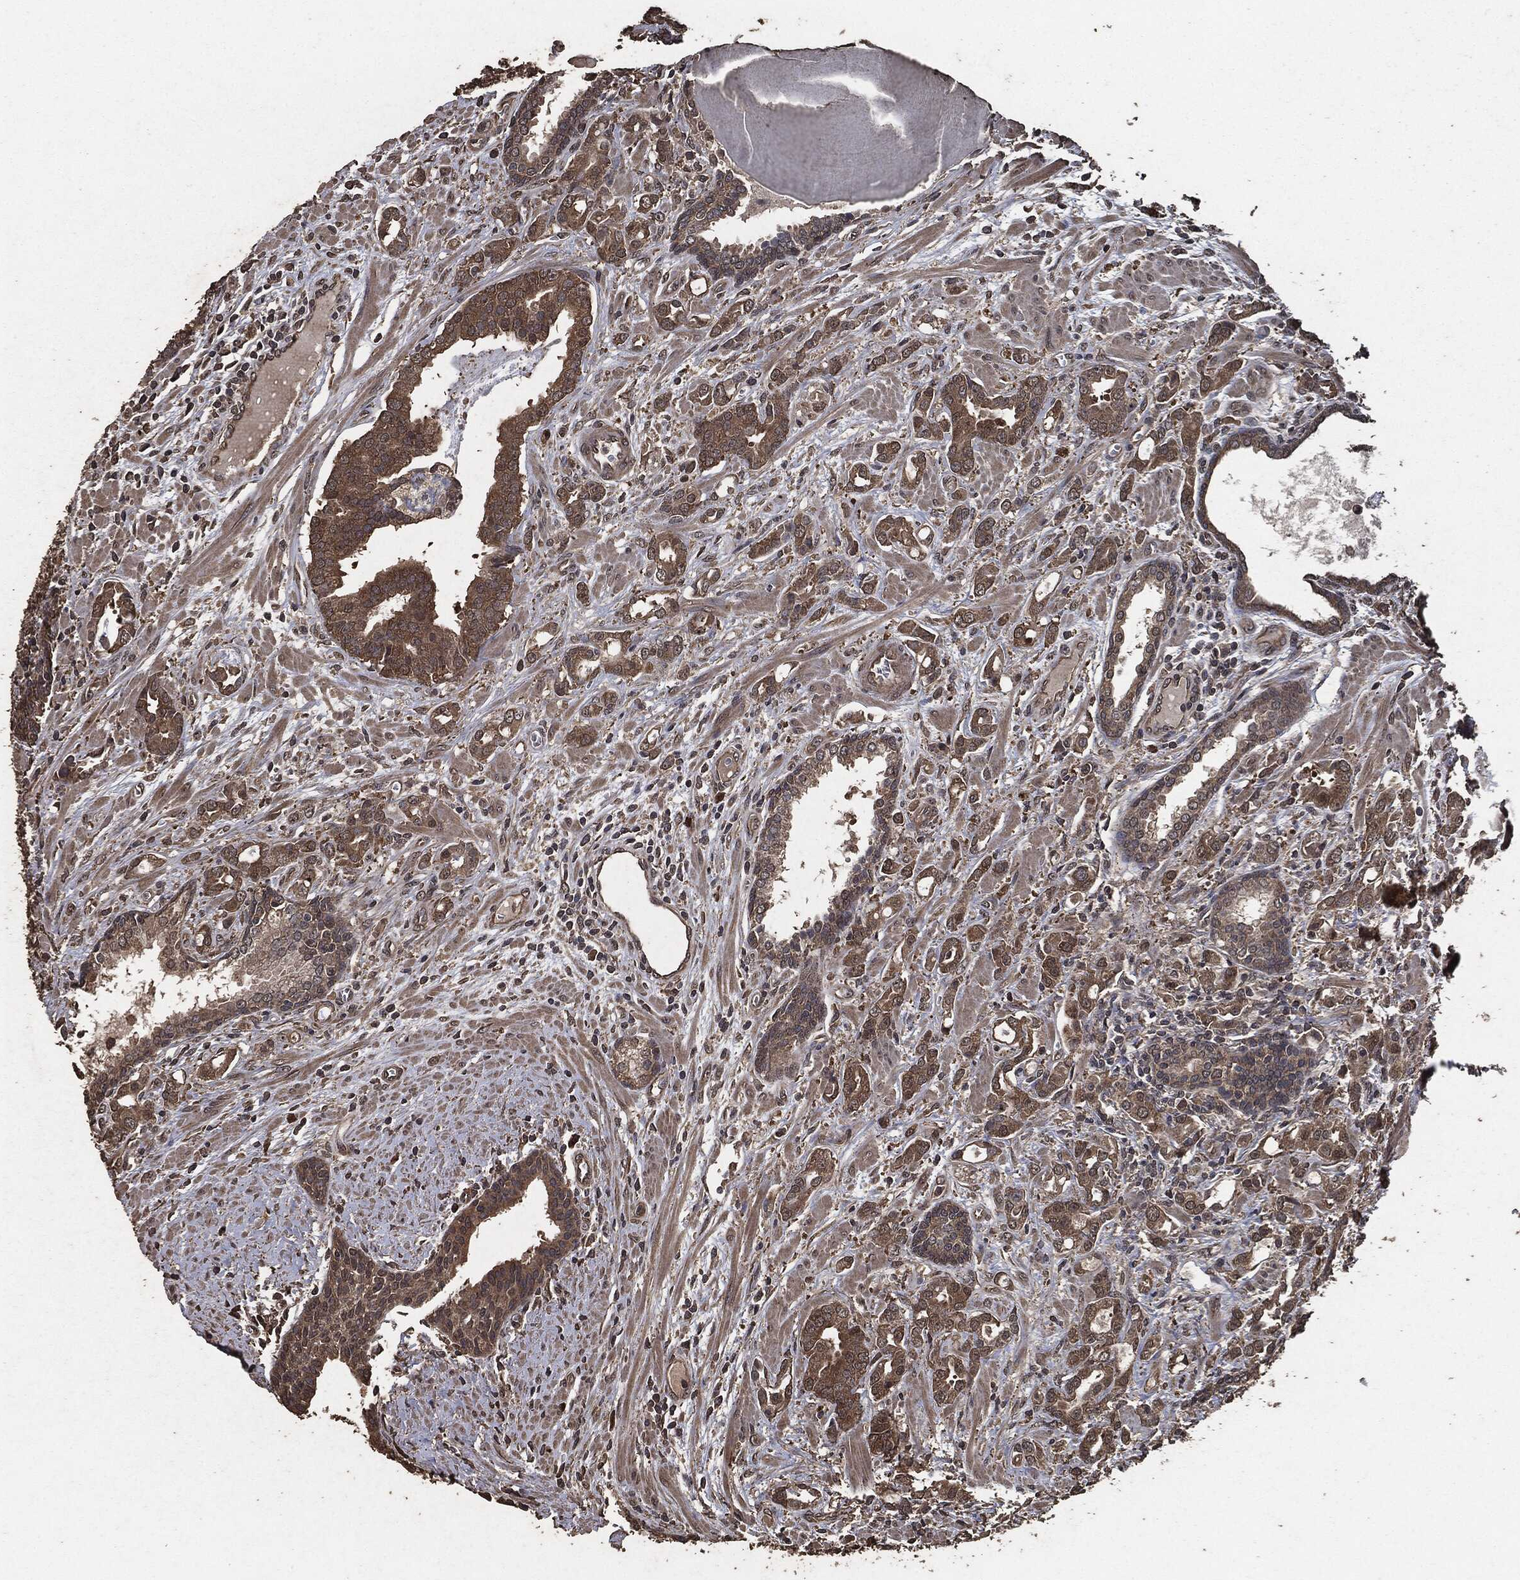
{"staining": {"intensity": "moderate", "quantity": ">75%", "location": "cytoplasmic/membranous"}, "tissue": "prostate cancer", "cell_type": "Tumor cells", "image_type": "cancer", "snomed": [{"axis": "morphology", "description": "Adenocarcinoma, NOS"}, {"axis": "topography", "description": "Prostate"}], "caption": "Brown immunohistochemical staining in adenocarcinoma (prostate) demonstrates moderate cytoplasmic/membranous expression in approximately >75% of tumor cells. (brown staining indicates protein expression, while blue staining denotes nuclei).", "gene": "AKT1S1", "patient": {"sex": "male", "age": 57}}